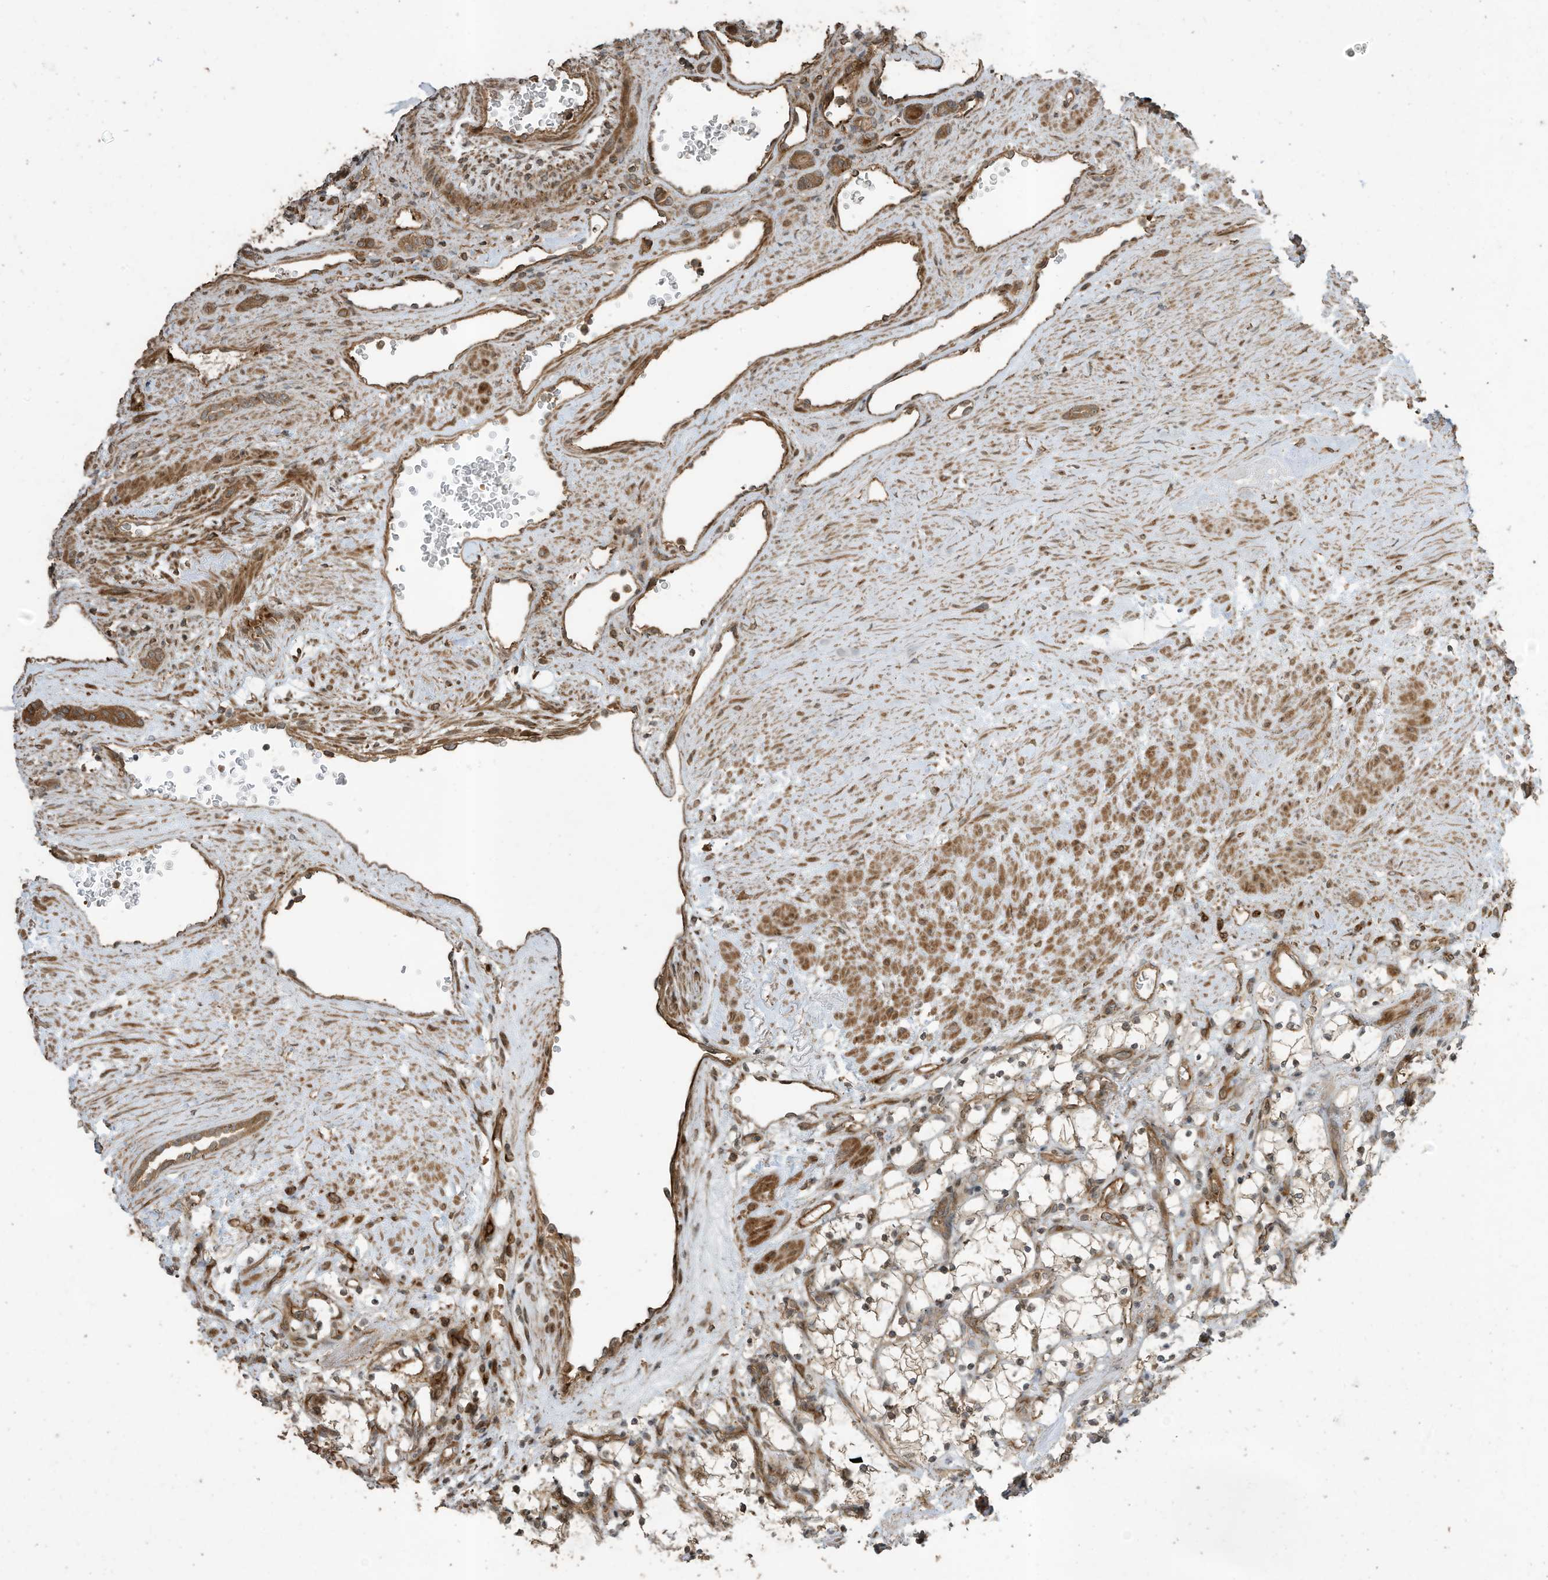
{"staining": {"intensity": "moderate", "quantity": ">75%", "location": "cytoplasmic/membranous"}, "tissue": "renal cancer", "cell_type": "Tumor cells", "image_type": "cancer", "snomed": [{"axis": "morphology", "description": "Adenocarcinoma, NOS"}, {"axis": "topography", "description": "Kidney"}], "caption": "Moderate cytoplasmic/membranous positivity is seen in approximately >75% of tumor cells in renal adenocarcinoma. (Stains: DAB in brown, nuclei in blue, Microscopy: brightfield microscopy at high magnification).", "gene": "ZNF653", "patient": {"sex": "female", "age": 69}}